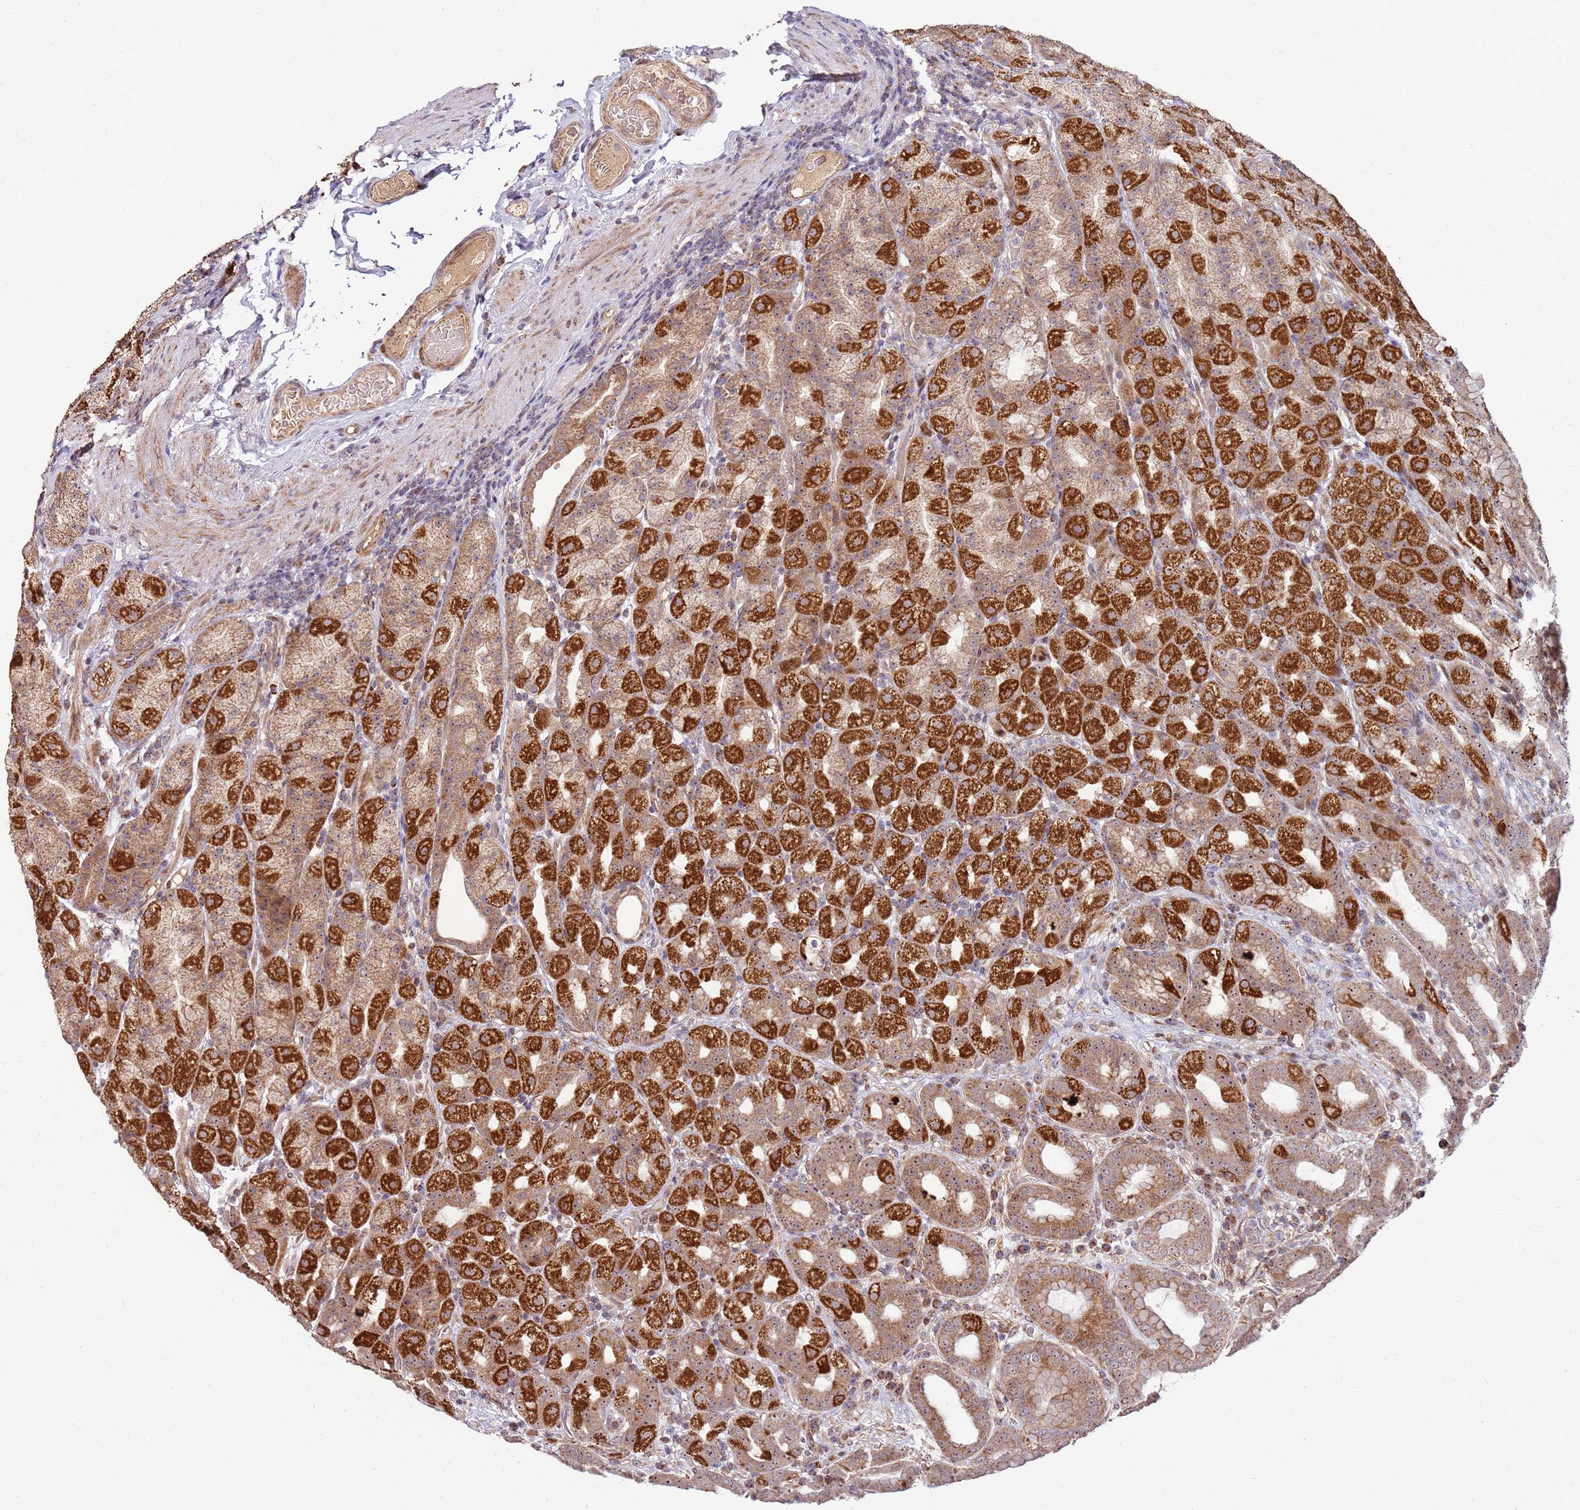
{"staining": {"intensity": "strong", "quantity": ">75%", "location": "cytoplasmic/membranous,nuclear"}, "tissue": "stomach", "cell_type": "Glandular cells", "image_type": "normal", "snomed": [{"axis": "morphology", "description": "Normal tissue, NOS"}, {"axis": "topography", "description": "Stomach, upper"}, {"axis": "topography", "description": "Stomach"}], "caption": "Immunohistochemistry (IHC) (DAB (3,3'-diaminobenzidine)) staining of benign human stomach reveals strong cytoplasmic/membranous,nuclear protein staining in approximately >75% of glandular cells.", "gene": "KIF25", "patient": {"sex": "male", "age": 68}}